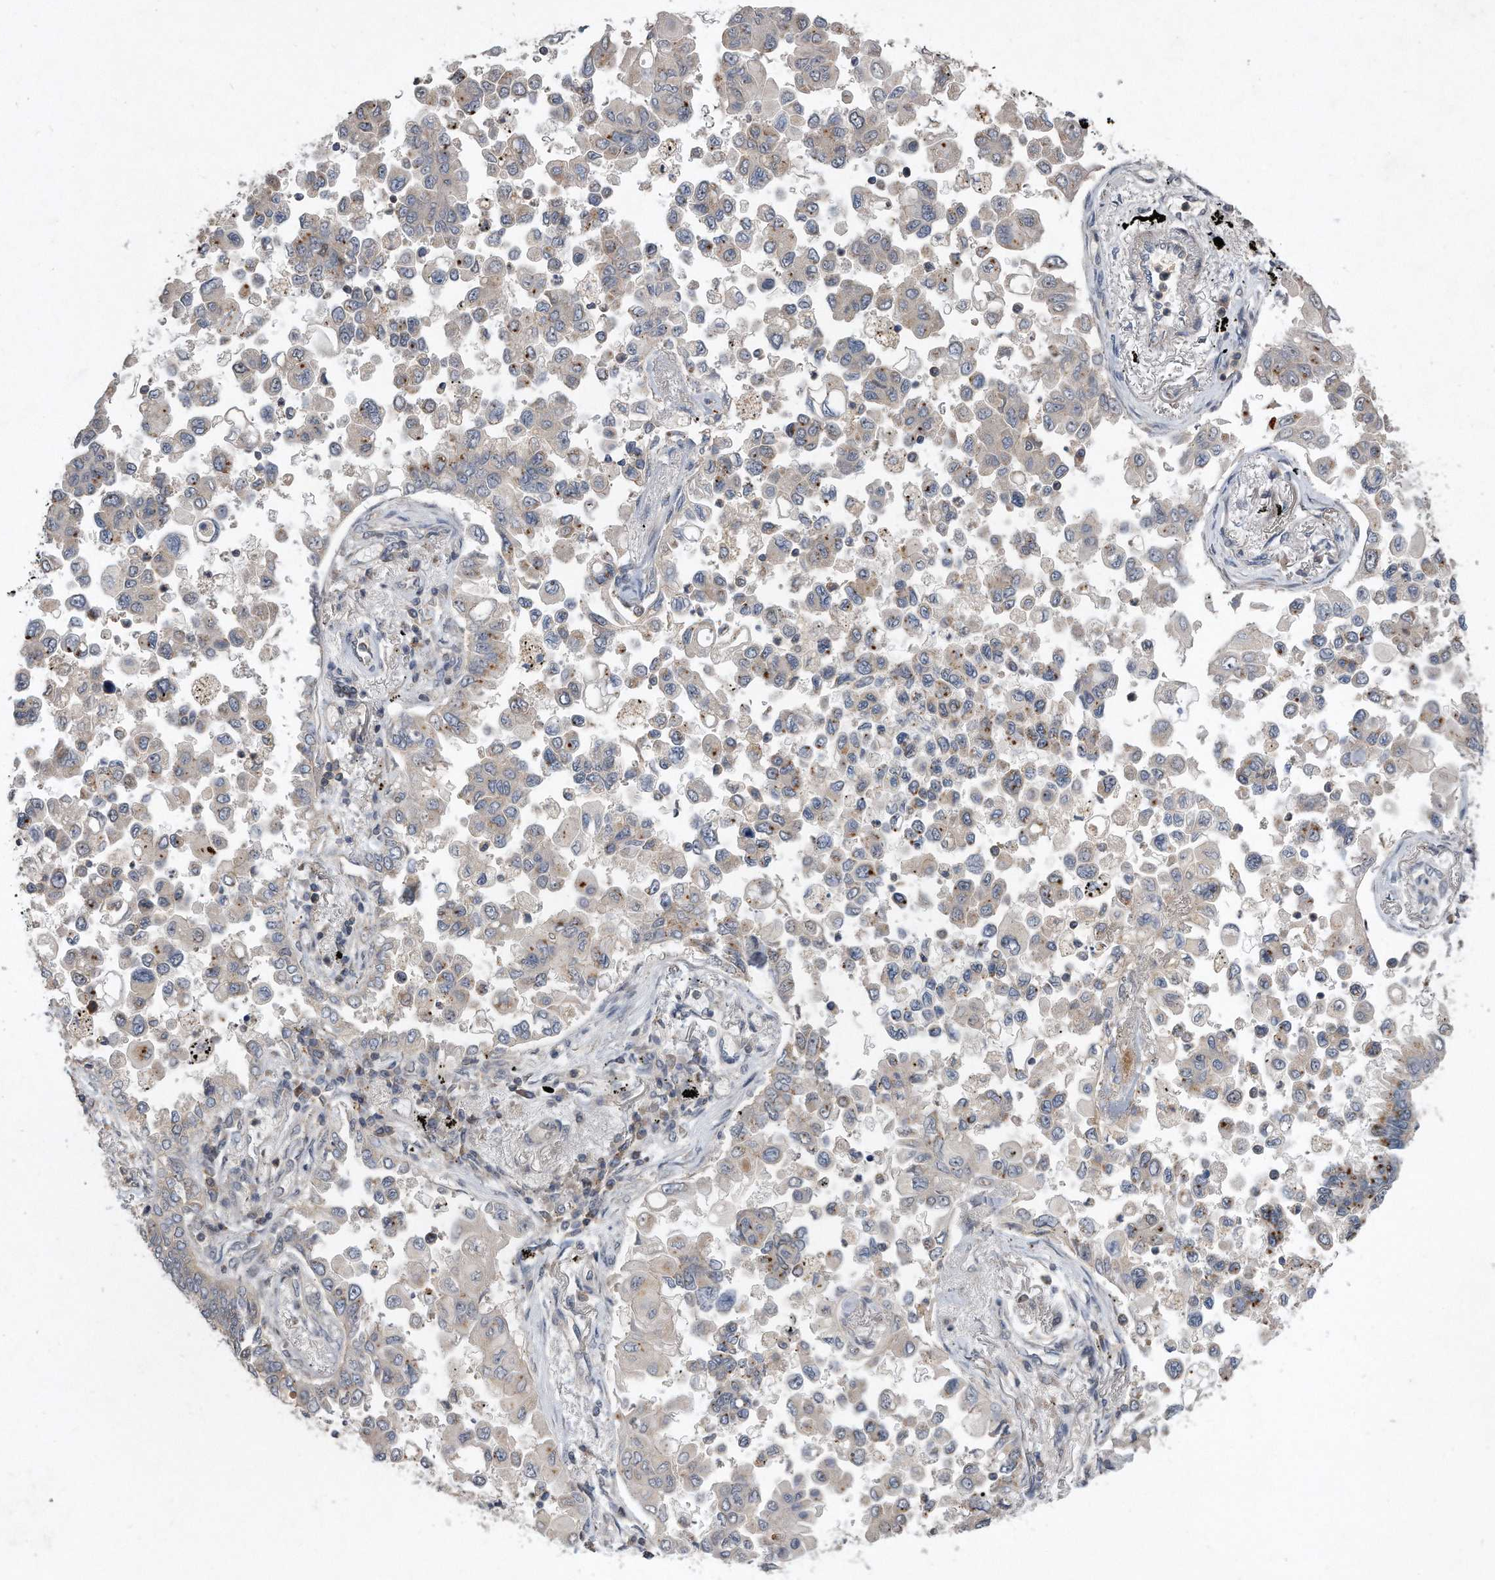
{"staining": {"intensity": "moderate", "quantity": "<25%", "location": "cytoplasmic/membranous"}, "tissue": "lung cancer", "cell_type": "Tumor cells", "image_type": "cancer", "snomed": [{"axis": "morphology", "description": "Adenocarcinoma, NOS"}, {"axis": "topography", "description": "Lung"}], "caption": "Approximately <25% of tumor cells in adenocarcinoma (lung) reveal moderate cytoplasmic/membranous protein expression as visualized by brown immunohistochemical staining.", "gene": "PGBD2", "patient": {"sex": "female", "age": 67}}